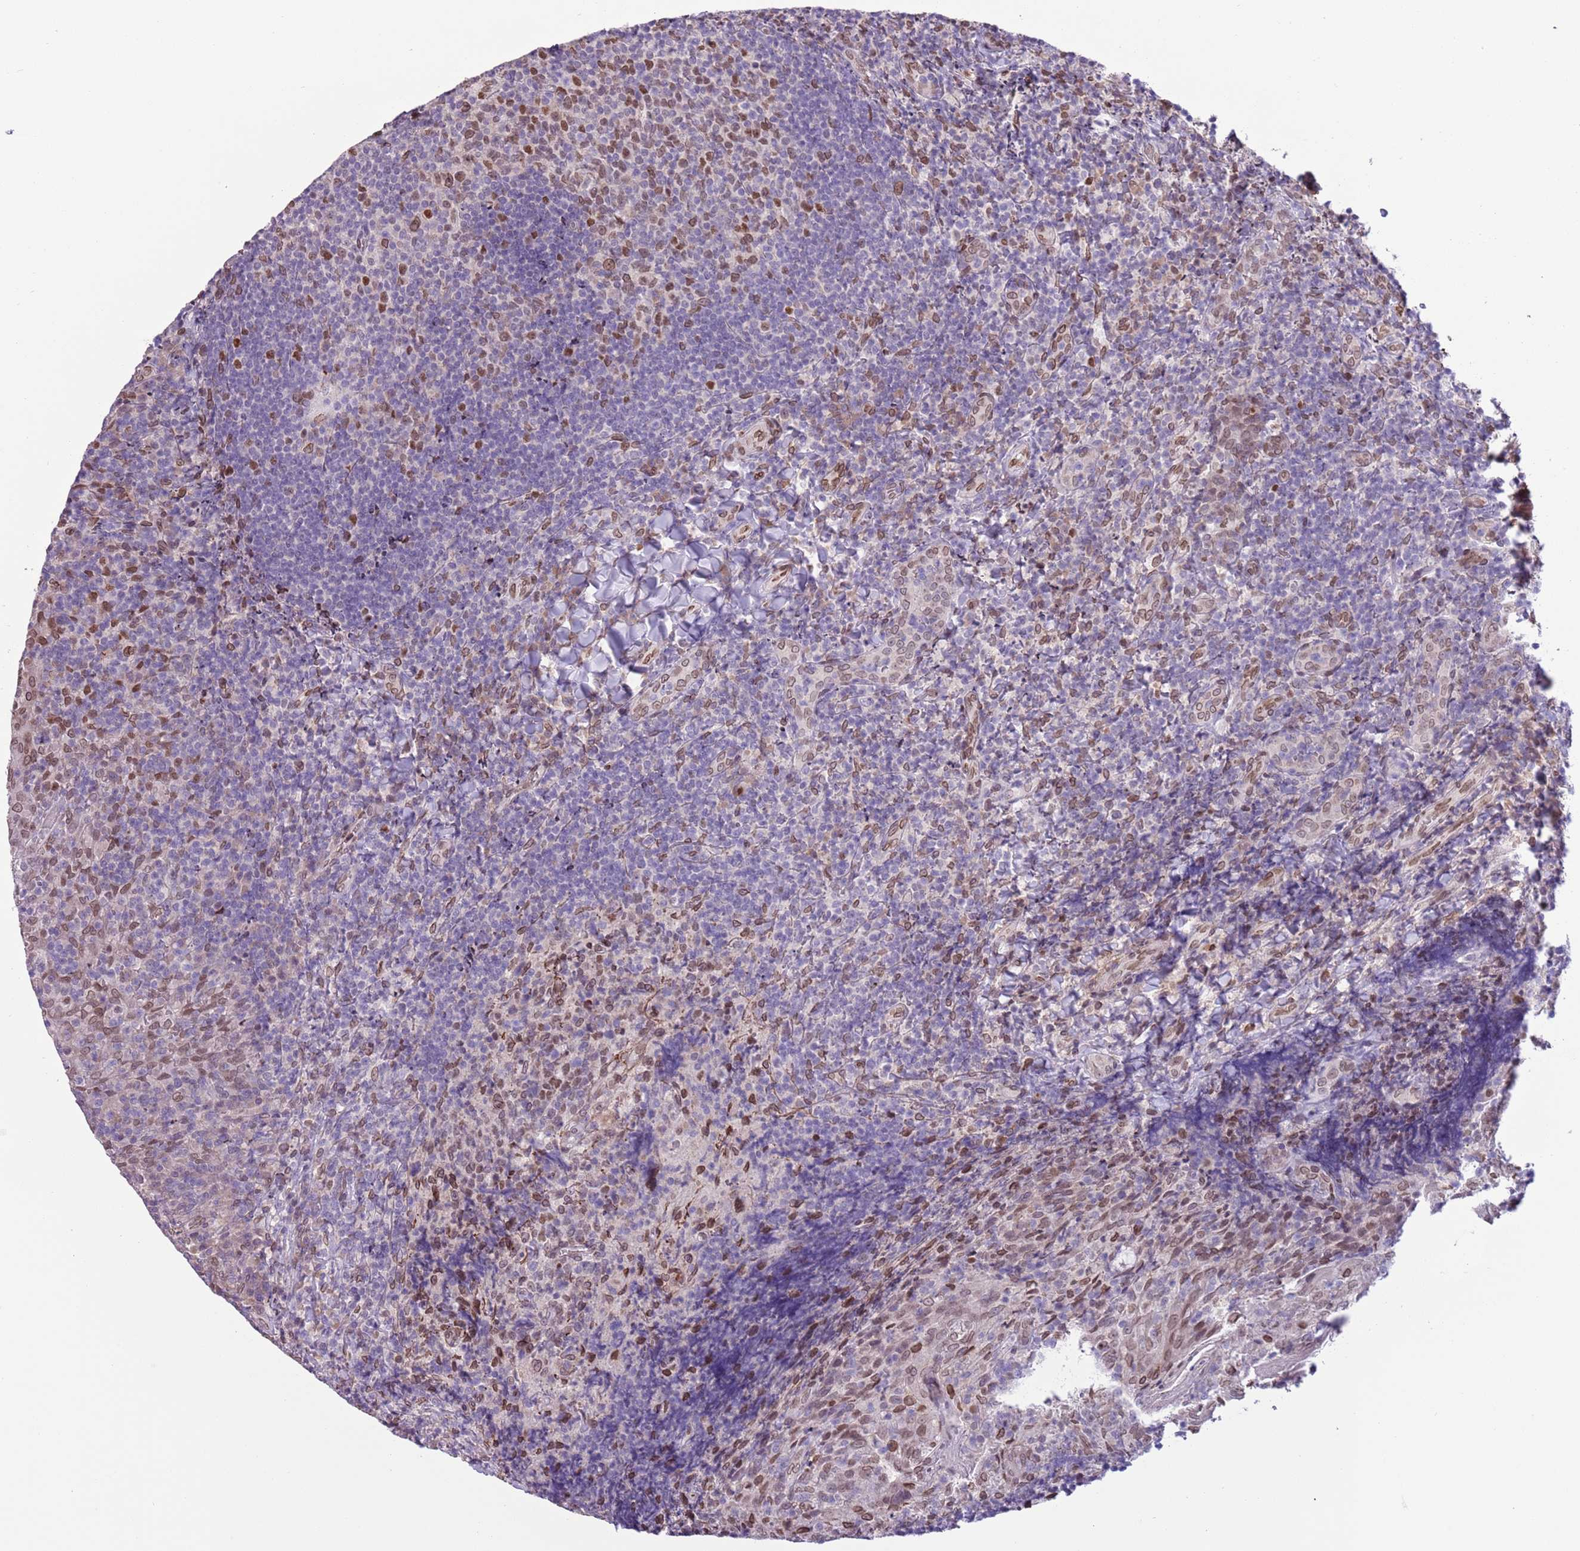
{"staining": {"intensity": "moderate", "quantity": "25%-75%", "location": "cytoplasmic/membranous,nuclear"}, "tissue": "tonsil", "cell_type": "Germinal center cells", "image_type": "normal", "snomed": [{"axis": "morphology", "description": "Normal tissue, NOS"}, {"axis": "topography", "description": "Tonsil"}], "caption": "Protein expression by immunohistochemistry demonstrates moderate cytoplasmic/membranous,nuclear expression in about 25%-75% of germinal center cells in unremarkable tonsil.", "gene": "ZGLP1", "patient": {"sex": "female", "age": 10}}